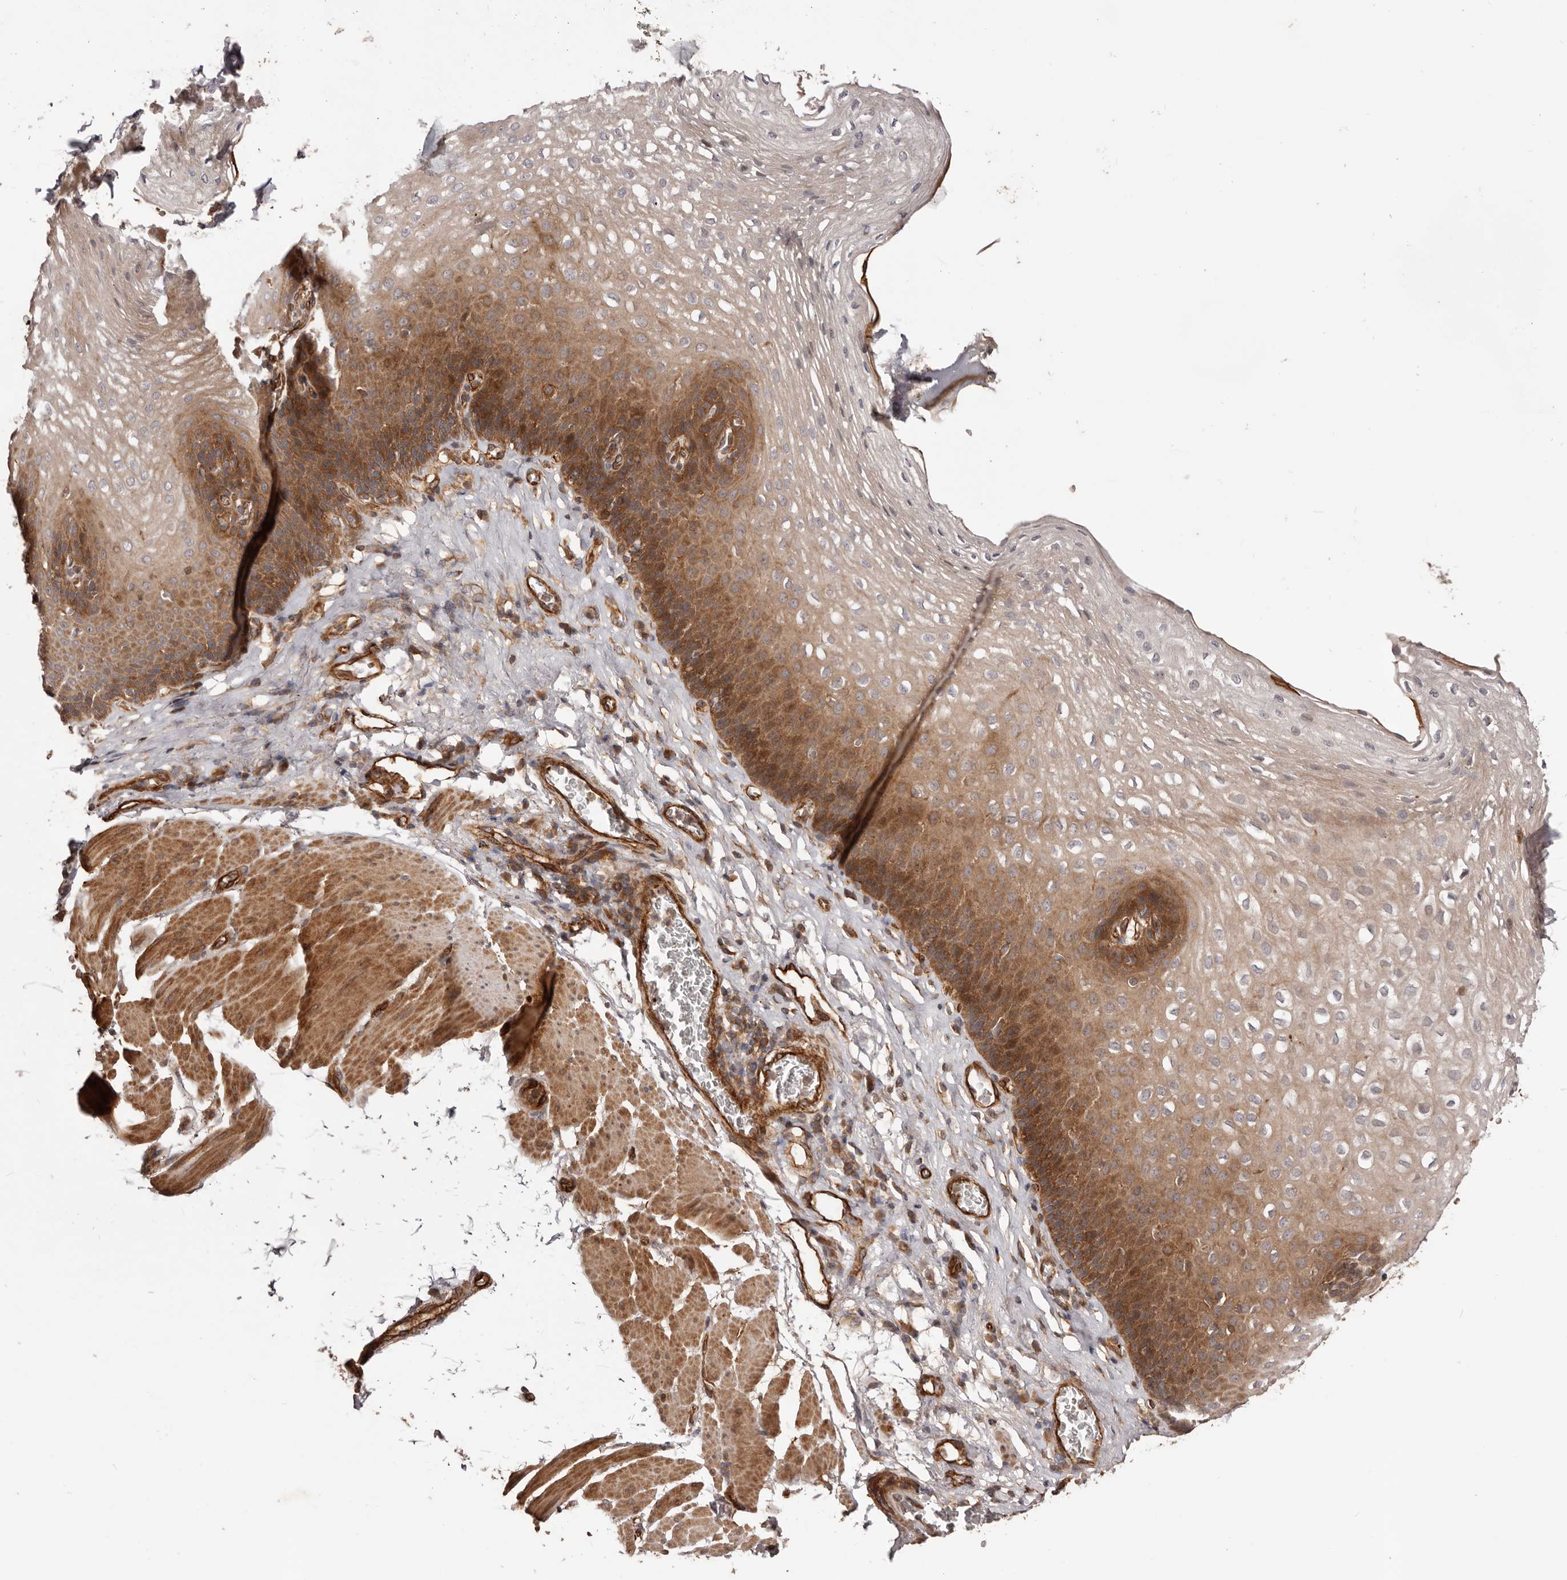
{"staining": {"intensity": "strong", "quantity": "25%-75%", "location": "cytoplasmic/membranous"}, "tissue": "esophagus", "cell_type": "Squamous epithelial cells", "image_type": "normal", "snomed": [{"axis": "morphology", "description": "Normal tissue, NOS"}, {"axis": "topography", "description": "Esophagus"}], "caption": "IHC (DAB (3,3'-diaminobenzidine)) staining of normal human esophagus shows strong cytoplasmic/membranous protein positivity in about 25%-75% of squamous epithelial cells.", "gene": "GTPBP1", "patient": {"sex": "female", "age": 66}}